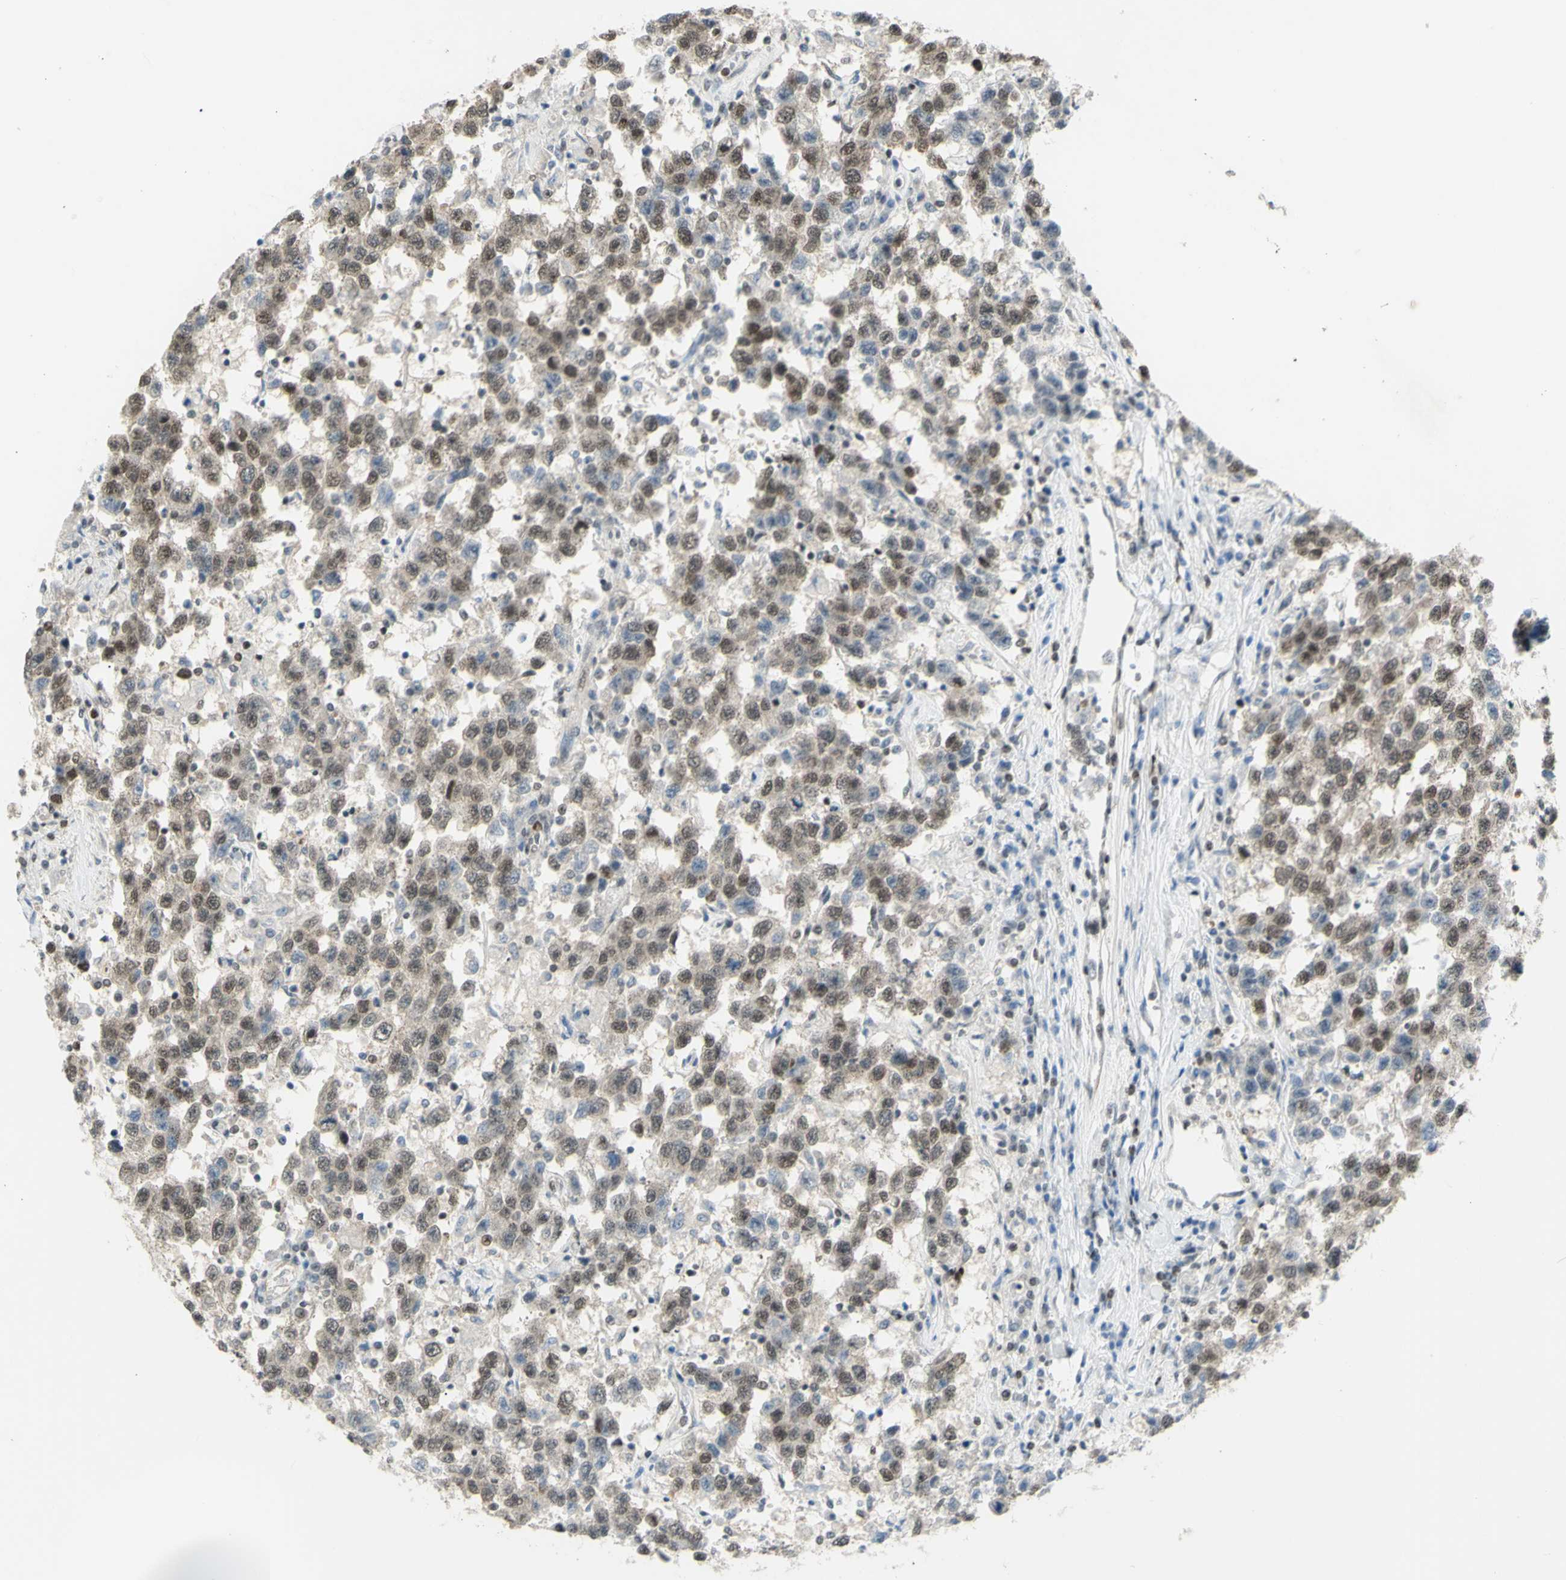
{"staining": {"intensity": "weak", "quantity": "25%-75%", "location": "nuclear"}, "tissue": "testis cancer", "cell_type": "Tumor cells", "image_type": "cancer", "snomed": [{"axis": "morphology", "description": "Seminoma, NOS"}, {"axis": "topography", "description": "Testis"}], "caption": "The image exhibits staining of testis seminoma, revealing weak nuclear protein expression (brown color) within tumor cells.", "gene": "ZMYM6", "patient": {"sex": "male", "age": 41}}